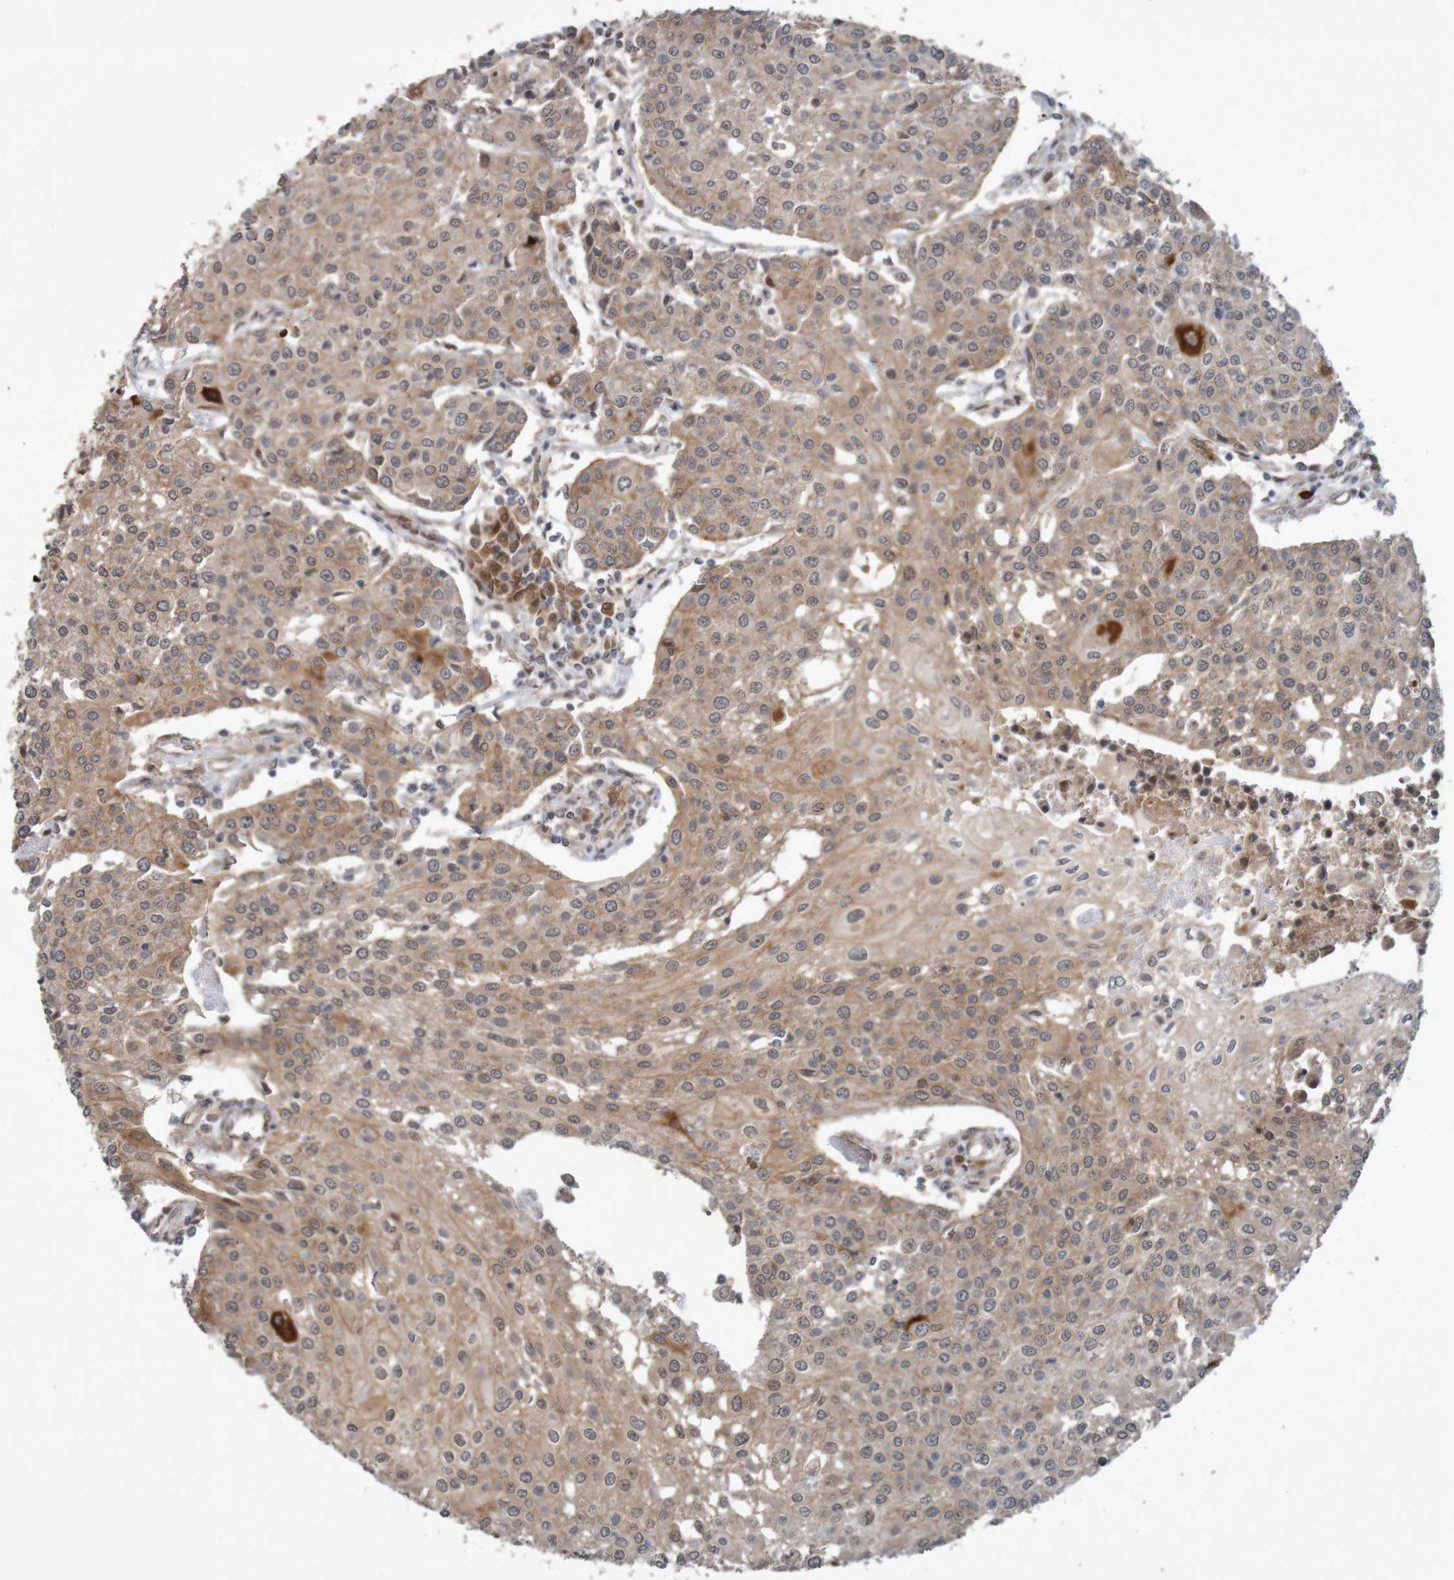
{"staining": {"intensity": "moderate", "quantity": ">75%", "location": "cytoplasmic/membranous"}, "tissue": "urothelial cancer", "cell_type": "Tumor cells", "image_type": "cancer", "snomed": [{"axis": "morphology", "description": "Urothelial carcinoma, High grade"}, {"axis": "topography", "description": "Urinary bladder"}], "caption": "This histopathology image demonstrates high-grade urothelial carcinoma stained with immunohistochemistry (IHC) to label a protein in brown. The cytoplasmic/membranous of tumor cells show moderate positivity for the protein. Nuclei are counter-stained blue.", "gene": "ARHGEF11", "patient": {"sex": "female", "age": 85}}